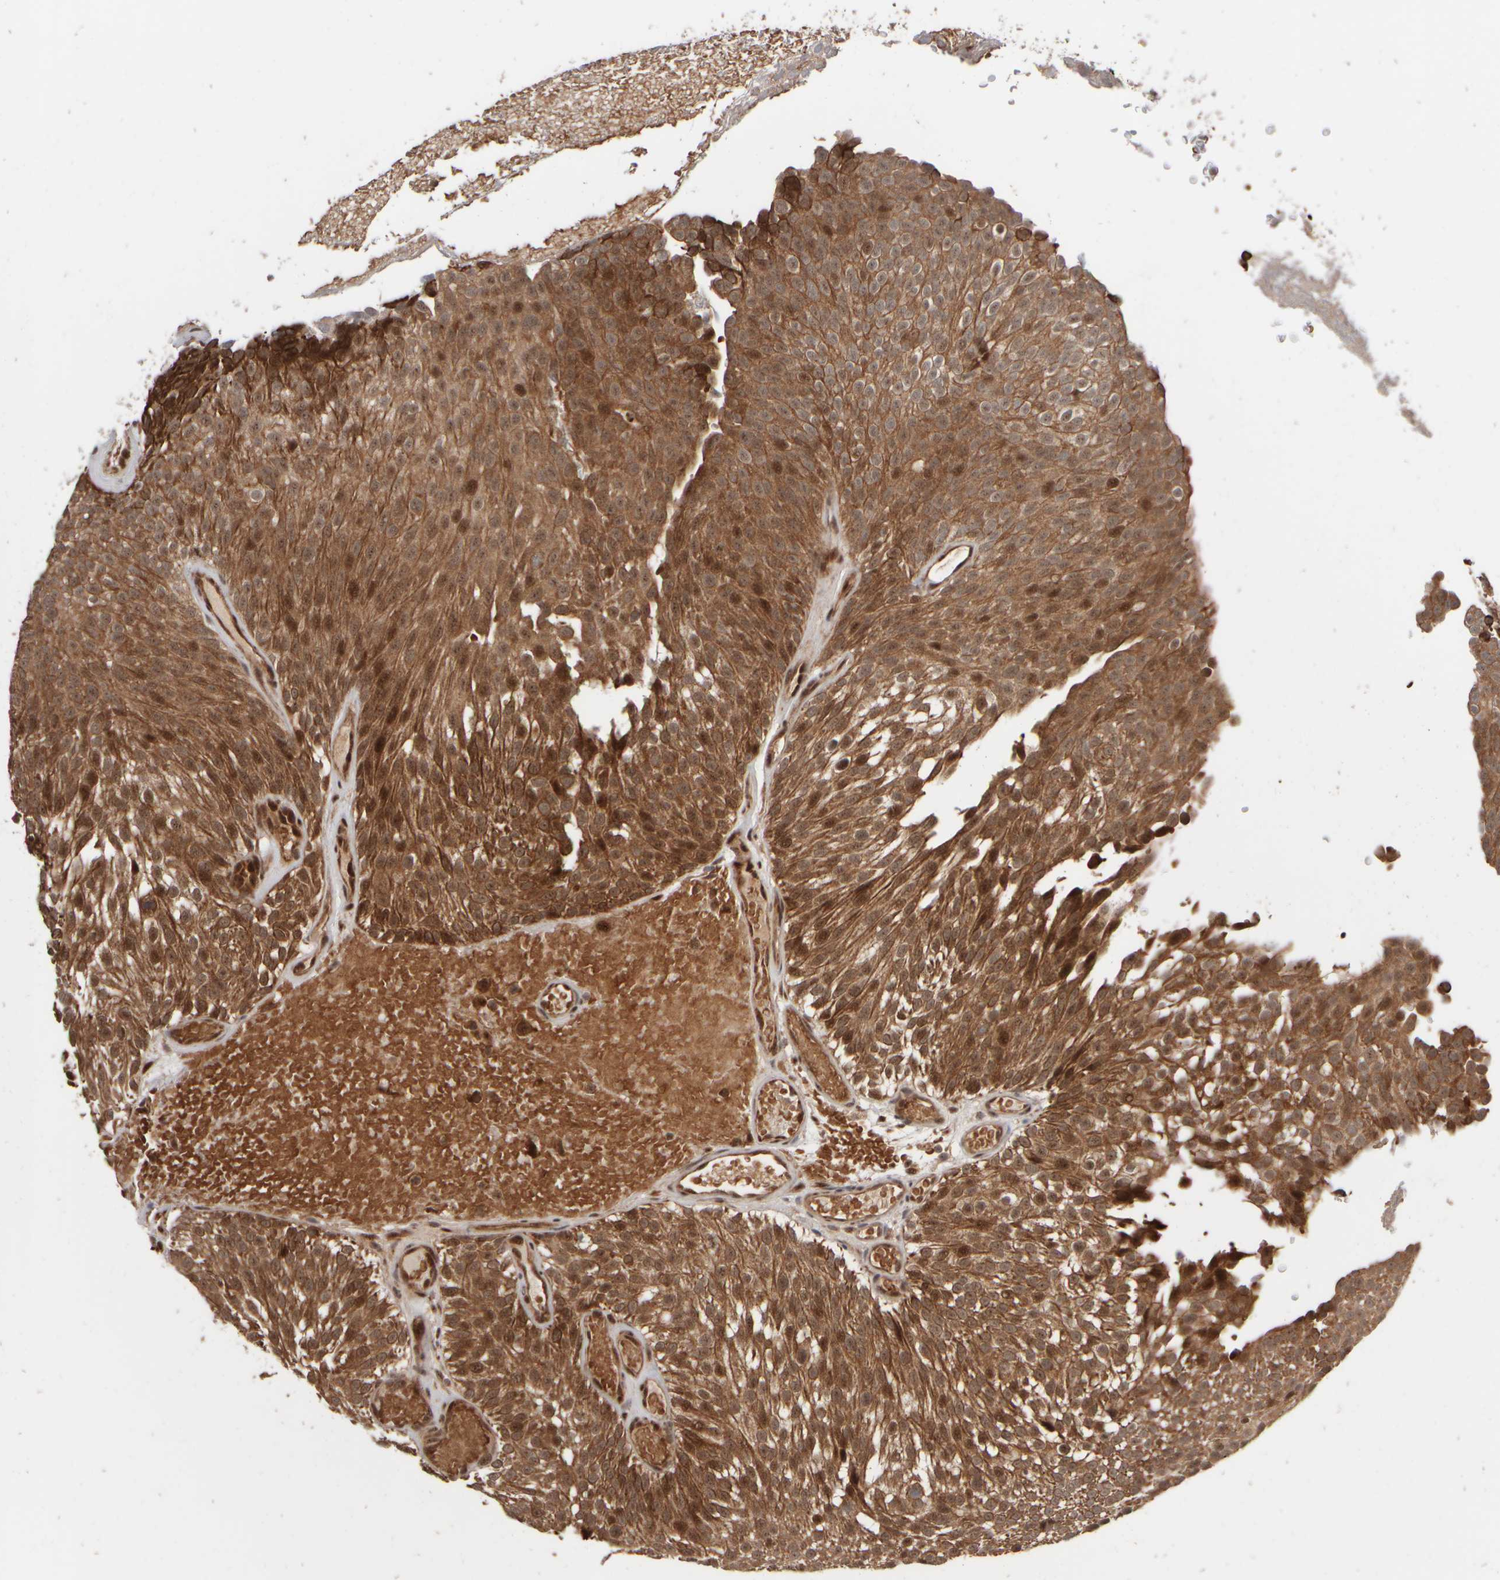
{"staining": {"intensity": "strong", "quantity": ">75%", "location": "cytoplasmic/membranous,nuclear"}, "tissue": "urothelial cancer", "cell_type": "Tumor cells", "image_type": "cancer", "snomed": [{"axis": "morphology", "description": "Urothelial carcinoma, Low grade"}, {"axis": "topography", "description": "Urinary bladder"}], "caption": "The image exhibits immunohistochemical staining of urothelial carcinoma (low-grade). There is strong cytoplasmic/membranous and nuclear staining is identified in approximately >75% of tumor cells.", "gene": "ABHD11", "patient": {"sex": "male", "age": 78}}